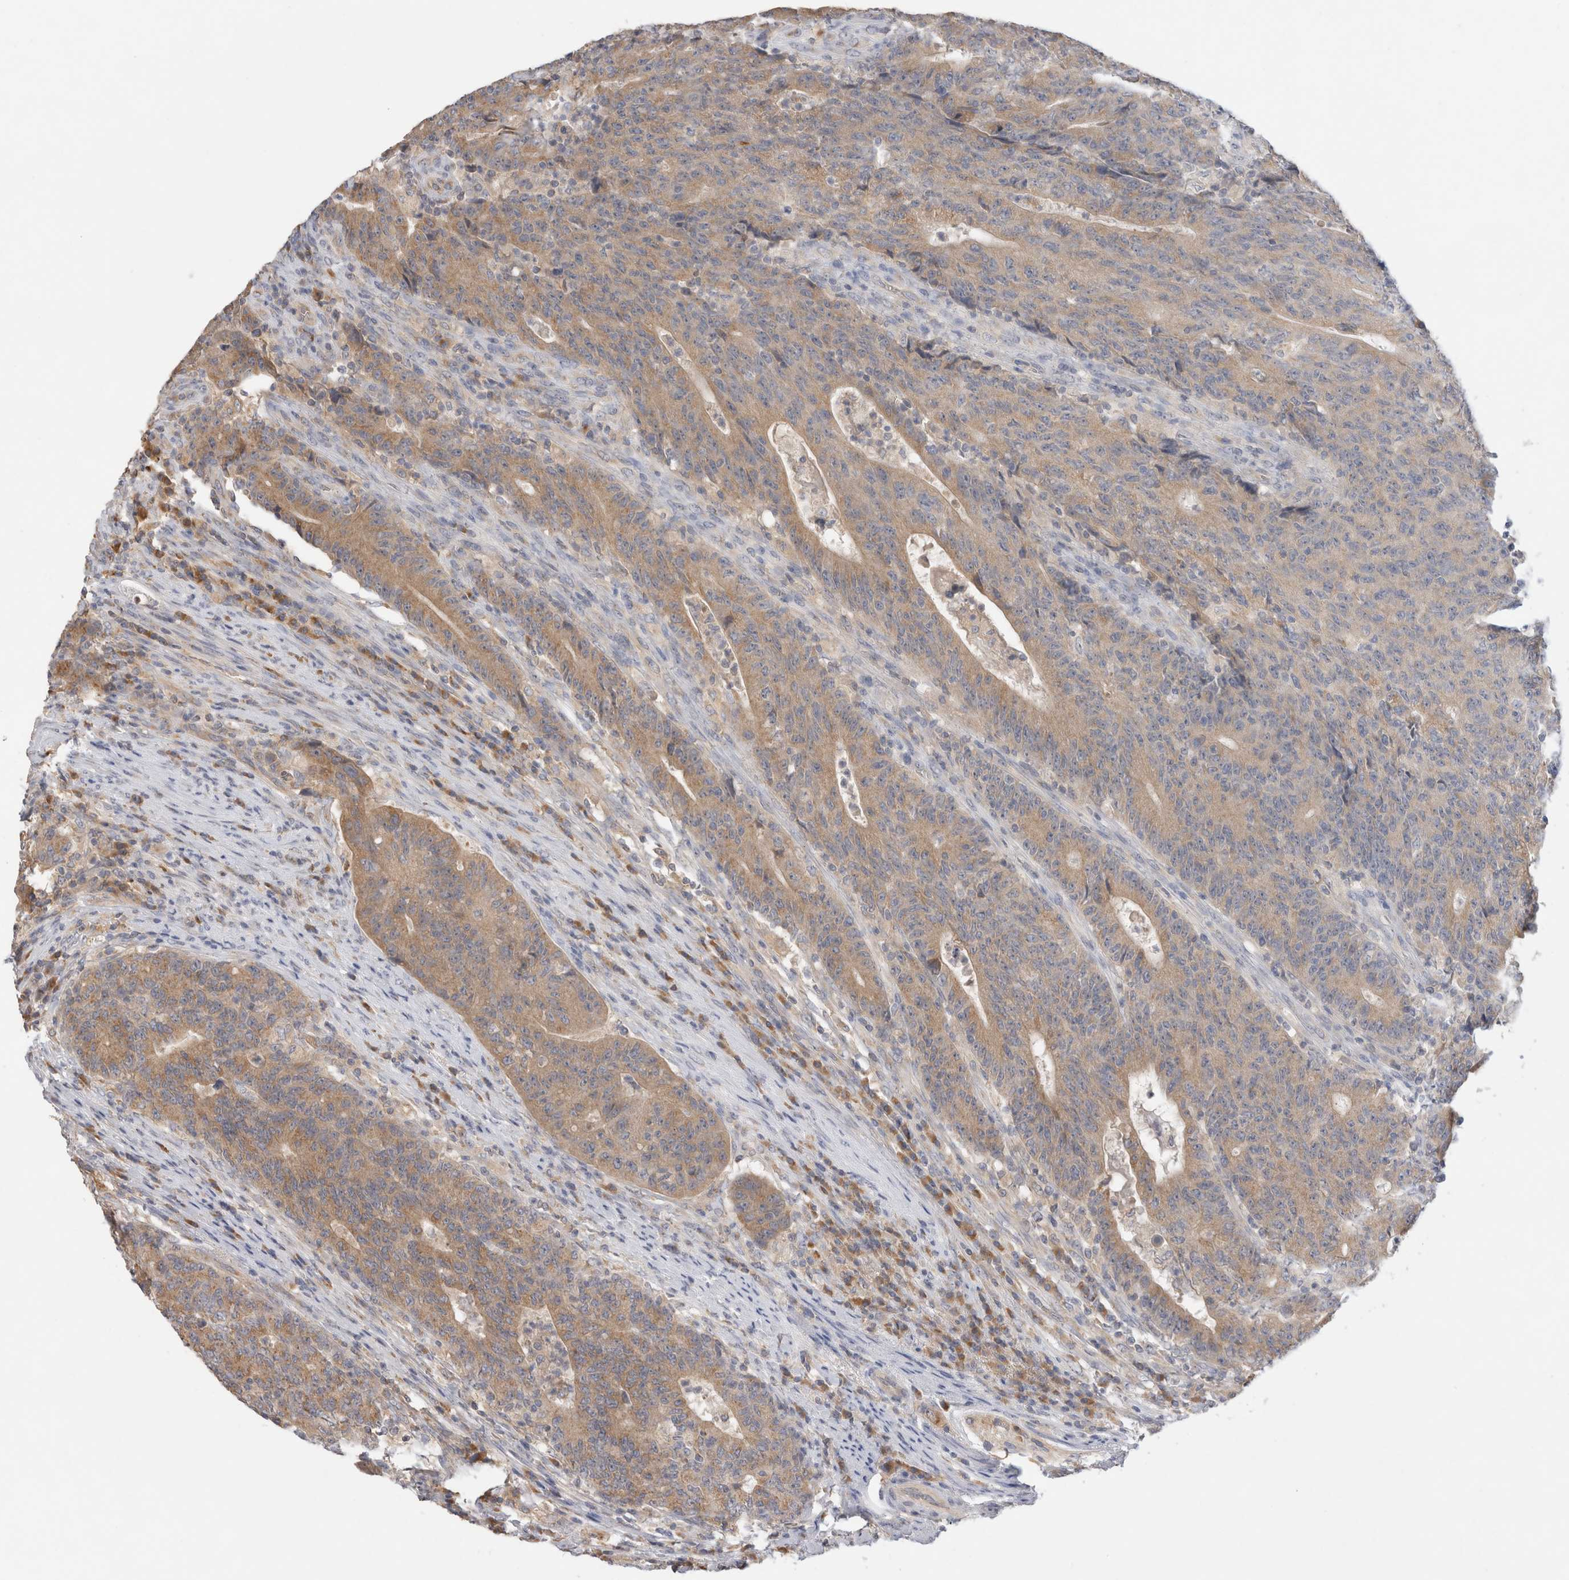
{"staining": {"intensity": "weak", "quantity": ">75%", "location": "cytoplasmic/membranous"}, "tissue": "colorectal cancer", "cell_type": "Tumor cells", "image_type": "cancer", "snomed": [{"axis": "morphology", "description": "Normal tissue, NOS"}, {"axis": "morphology", "description": "Adenocarcinoma, NOS"}, {"axis": "topography", "description": "Colon"}], "caption": "This histopathology image reveals immunohistochemistry (IHC) staining of adenocarcinoma (colorectal), with low weak cytoplasmic/membranous staining in about >75% of tumor cells.", "gene": "GAS1", "patient": {"sex": "female", "age": 75}}